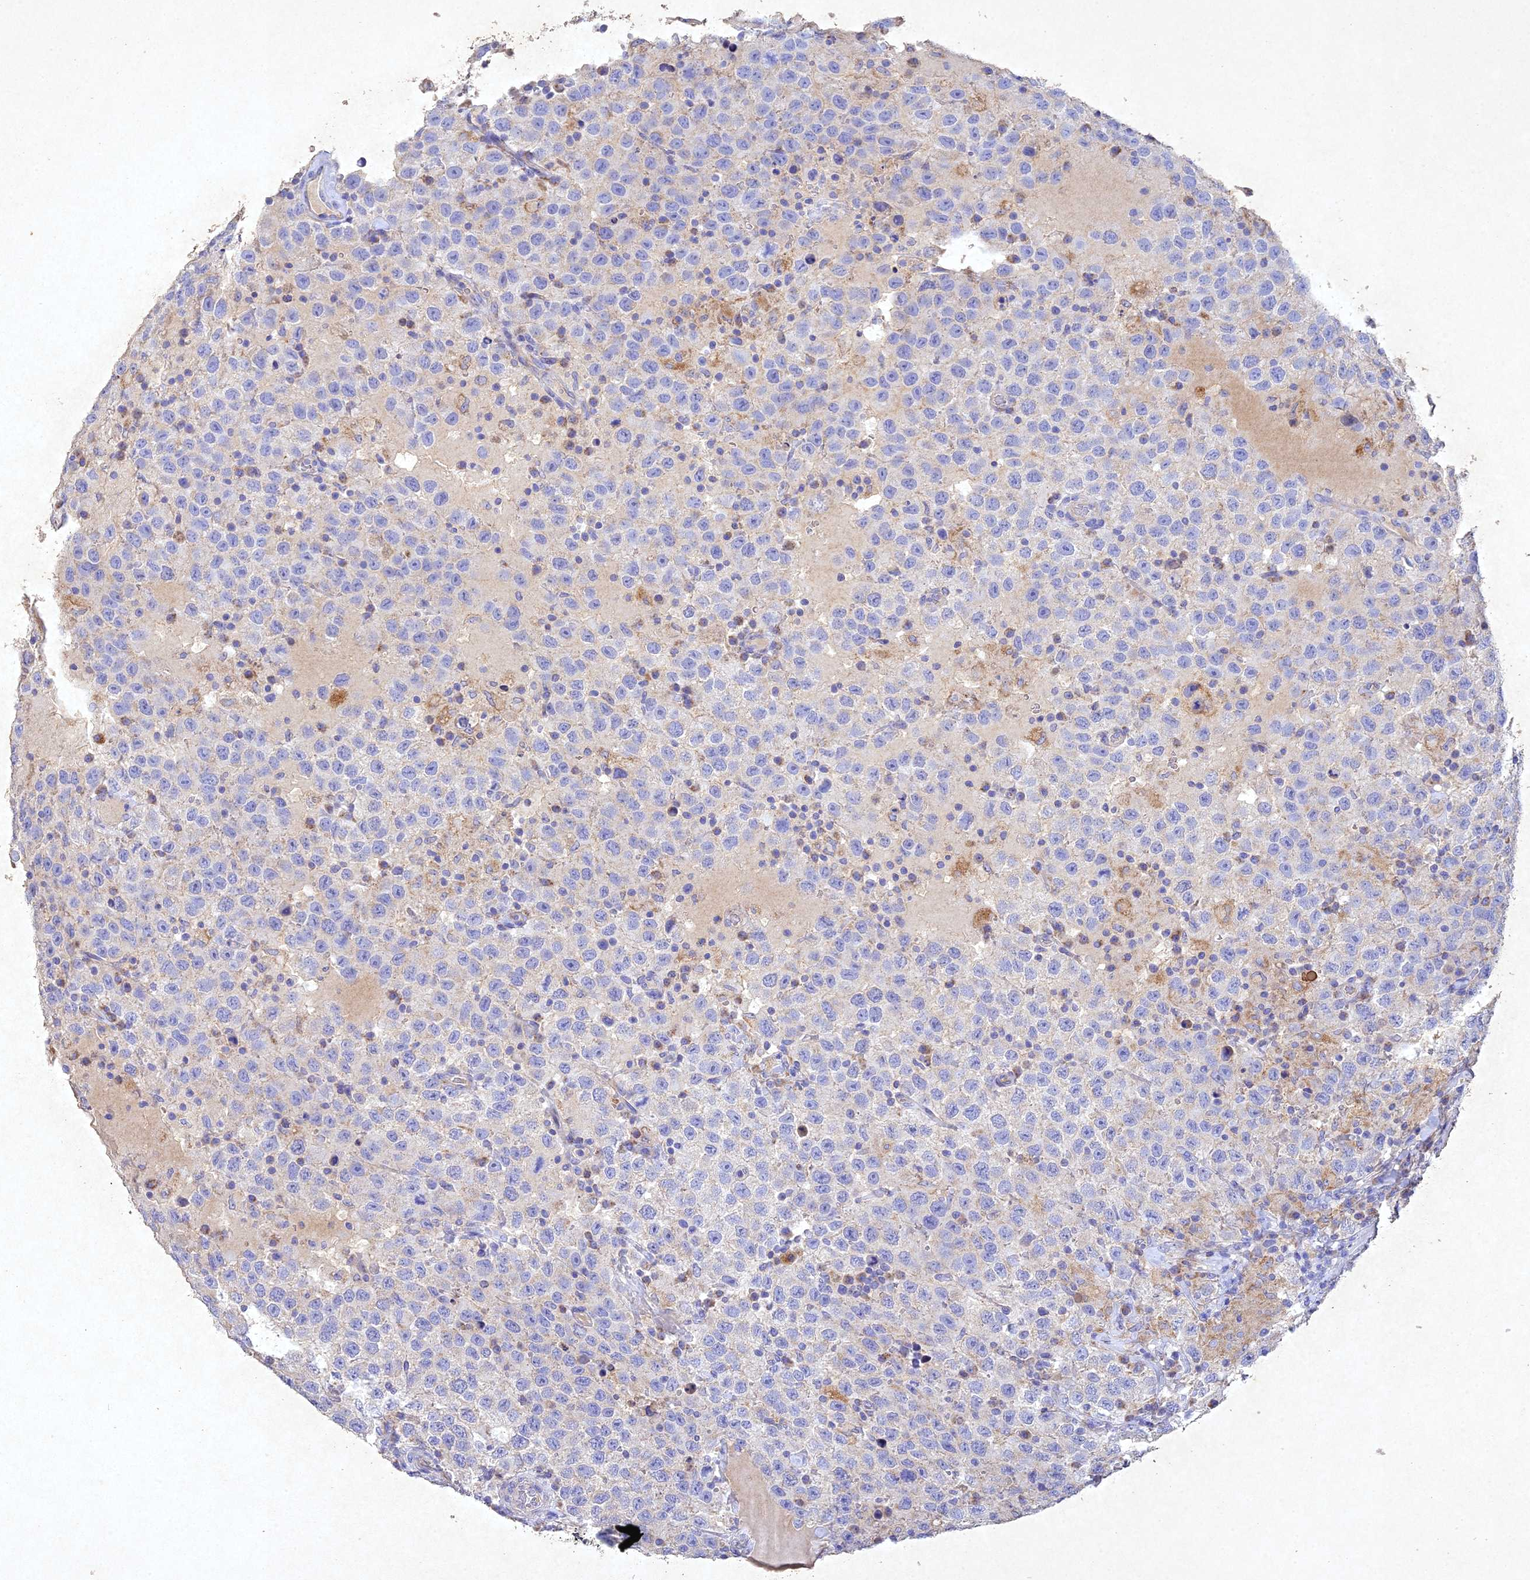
{"staining": {"intensity": "negative", "quantity": "none", "location": "none"}, "tissue": "testis cancer", "cell_type": "Tumor cells", "image_type": "cancer", "snomed": [{"axis": "morphology", "description": "Seminoma, NOS"}, {"axis": "topography", "description": "Testis"}], "caption": "Seminoma (testis) was stained to show a protein in brown. There is no significant expression in tumor cells.", "gene": "NDUFV1", "patient": {"sex": "male", "age": 41}}